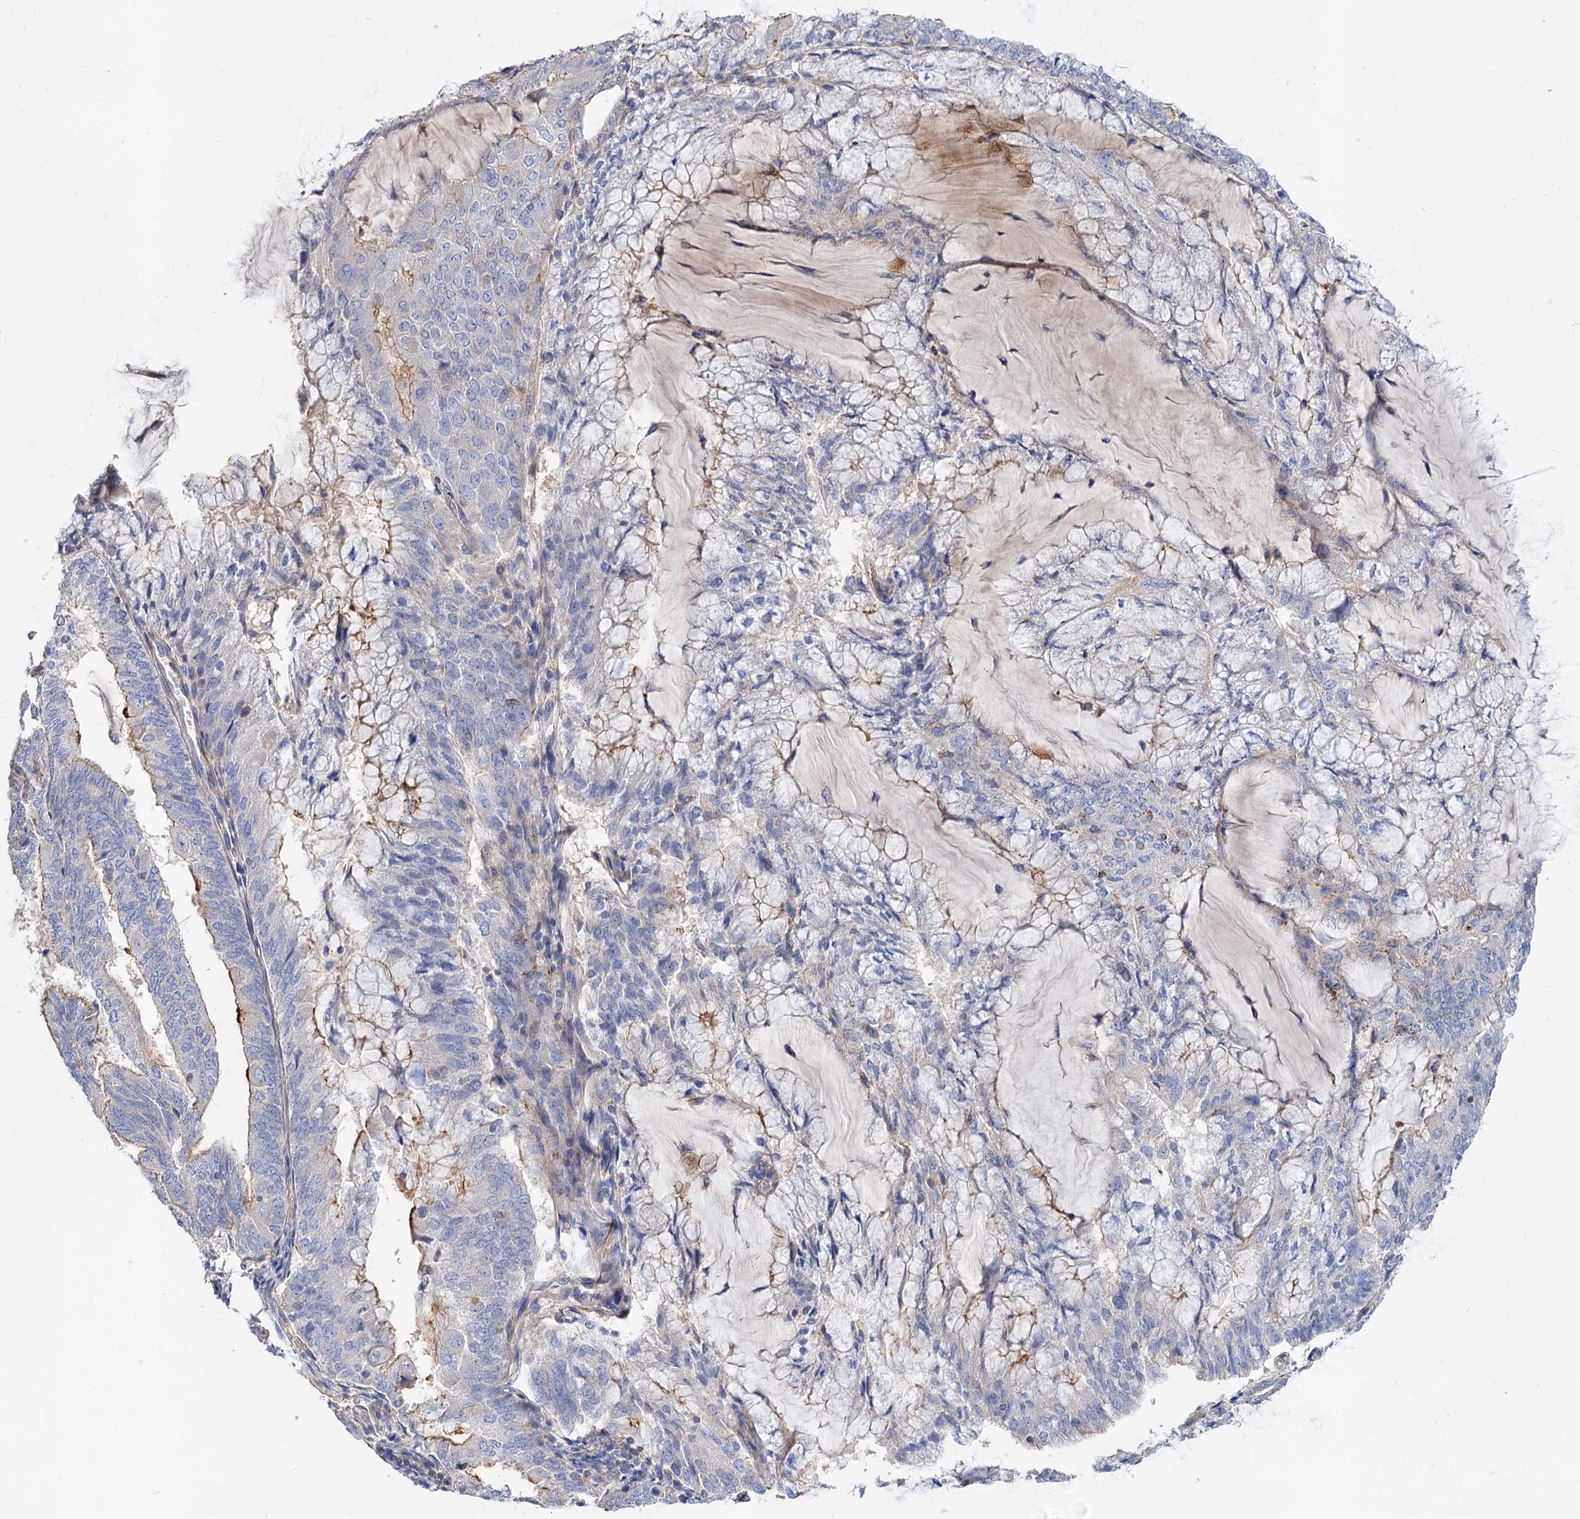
{"staining": {"intensity": "moderate", "quantity": "<25%", "location": "cytoplasmic/membranous"}, "tissue": "endometrial cancer", "cell_type": "Tumor cells", "image_type": "cancer", "snomed": [{"axis": "morphology", "description": "Adenocarcinoma, NOS"}, {"axis": "topography", "description": "Endometrium"}], "caption": "Immunohistochemistry (IHC) micrograph of neoplastic tissue: human adenocarcinoma (endometrial) stained using immunohistochemistry (IHC) displays low levels of moderate protein expression localized specifically in the cytoplasmic/membranous of tumor cells, appearing as a cytoplasmic/membranous brown color.", "gene": "NUDCD2", "patient": {"sex": "female", "age": 81}}